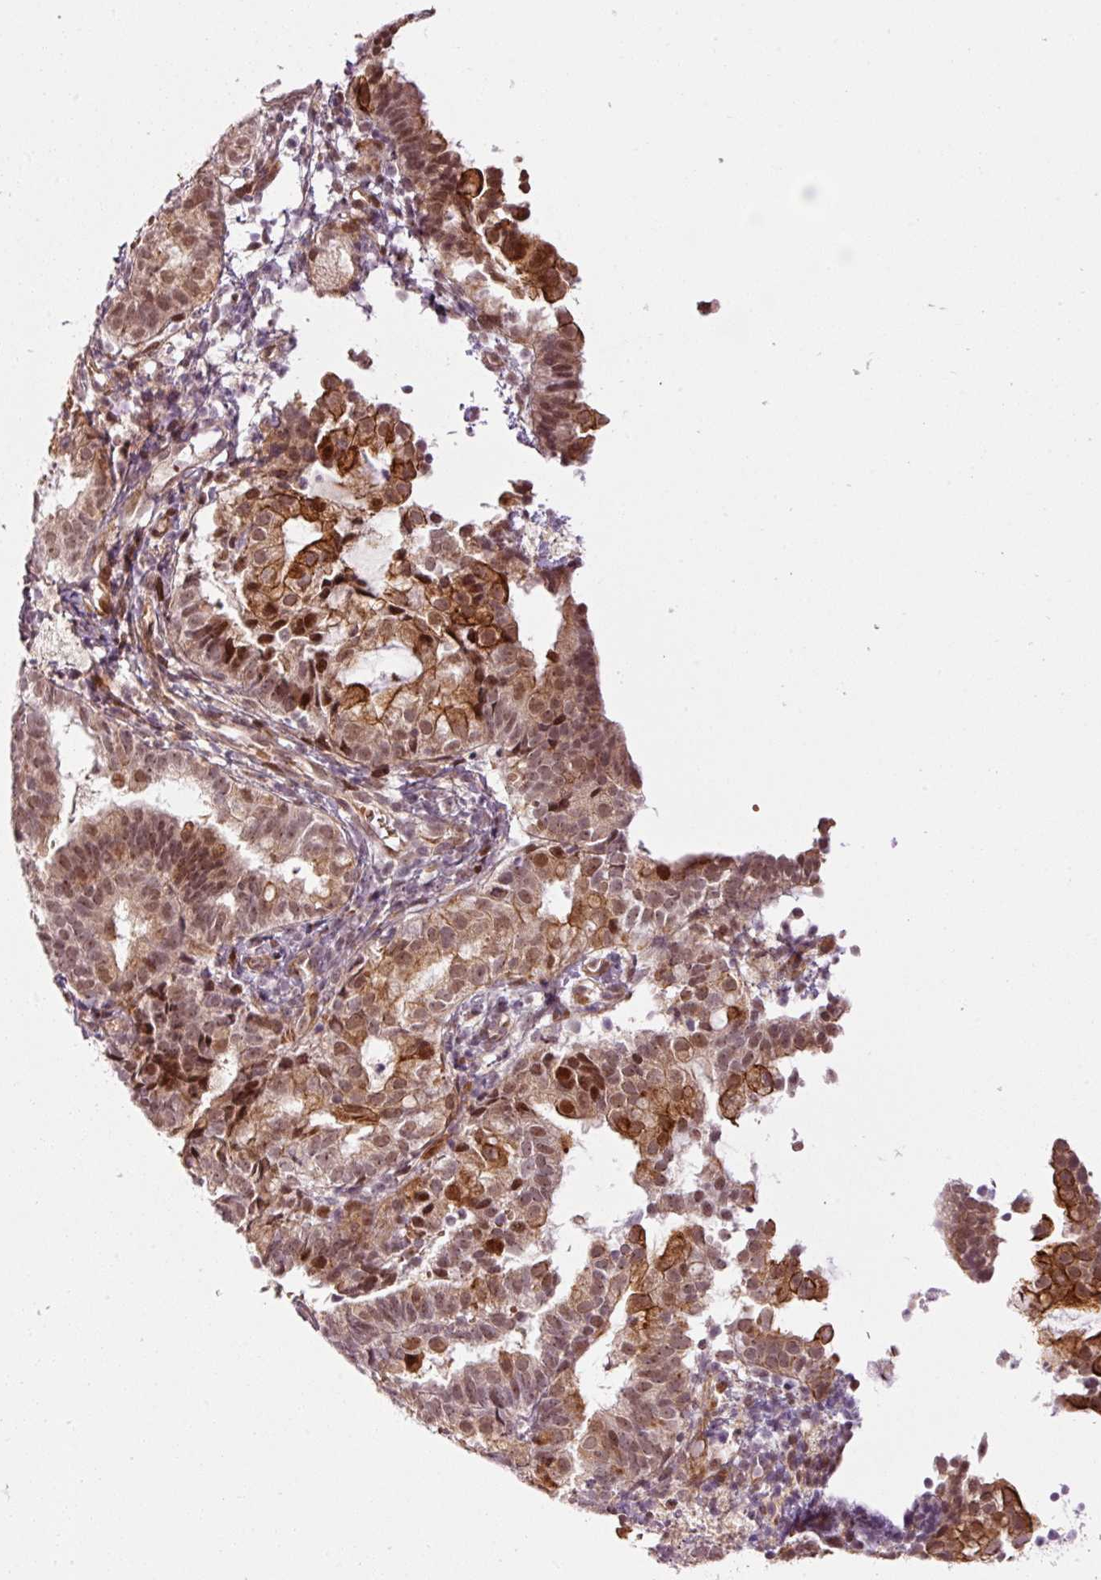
{"staining": {"intensity": "strong", "quantity": ">75%", "location": "cytoplasmic/membranous,nuclear"}, "tissue": "endometrial cancer", "cell_type": "Tumor cells", "image_type": "cancer", "snomed": [{"axis": "morphology", "description": "Adenocarcinoma, NOS"}, {"axis": "topography", "description": "Endometrium"}], "caption": "A photomicrograph of adenocarcinoma (endometrial) stained for a protein exhibits strong cytoplasmic/membranous and nuclear brown staining in tumor cells.", "gene": "ANKRD20A1", "patient": {"sex": "female", "age": 80}}